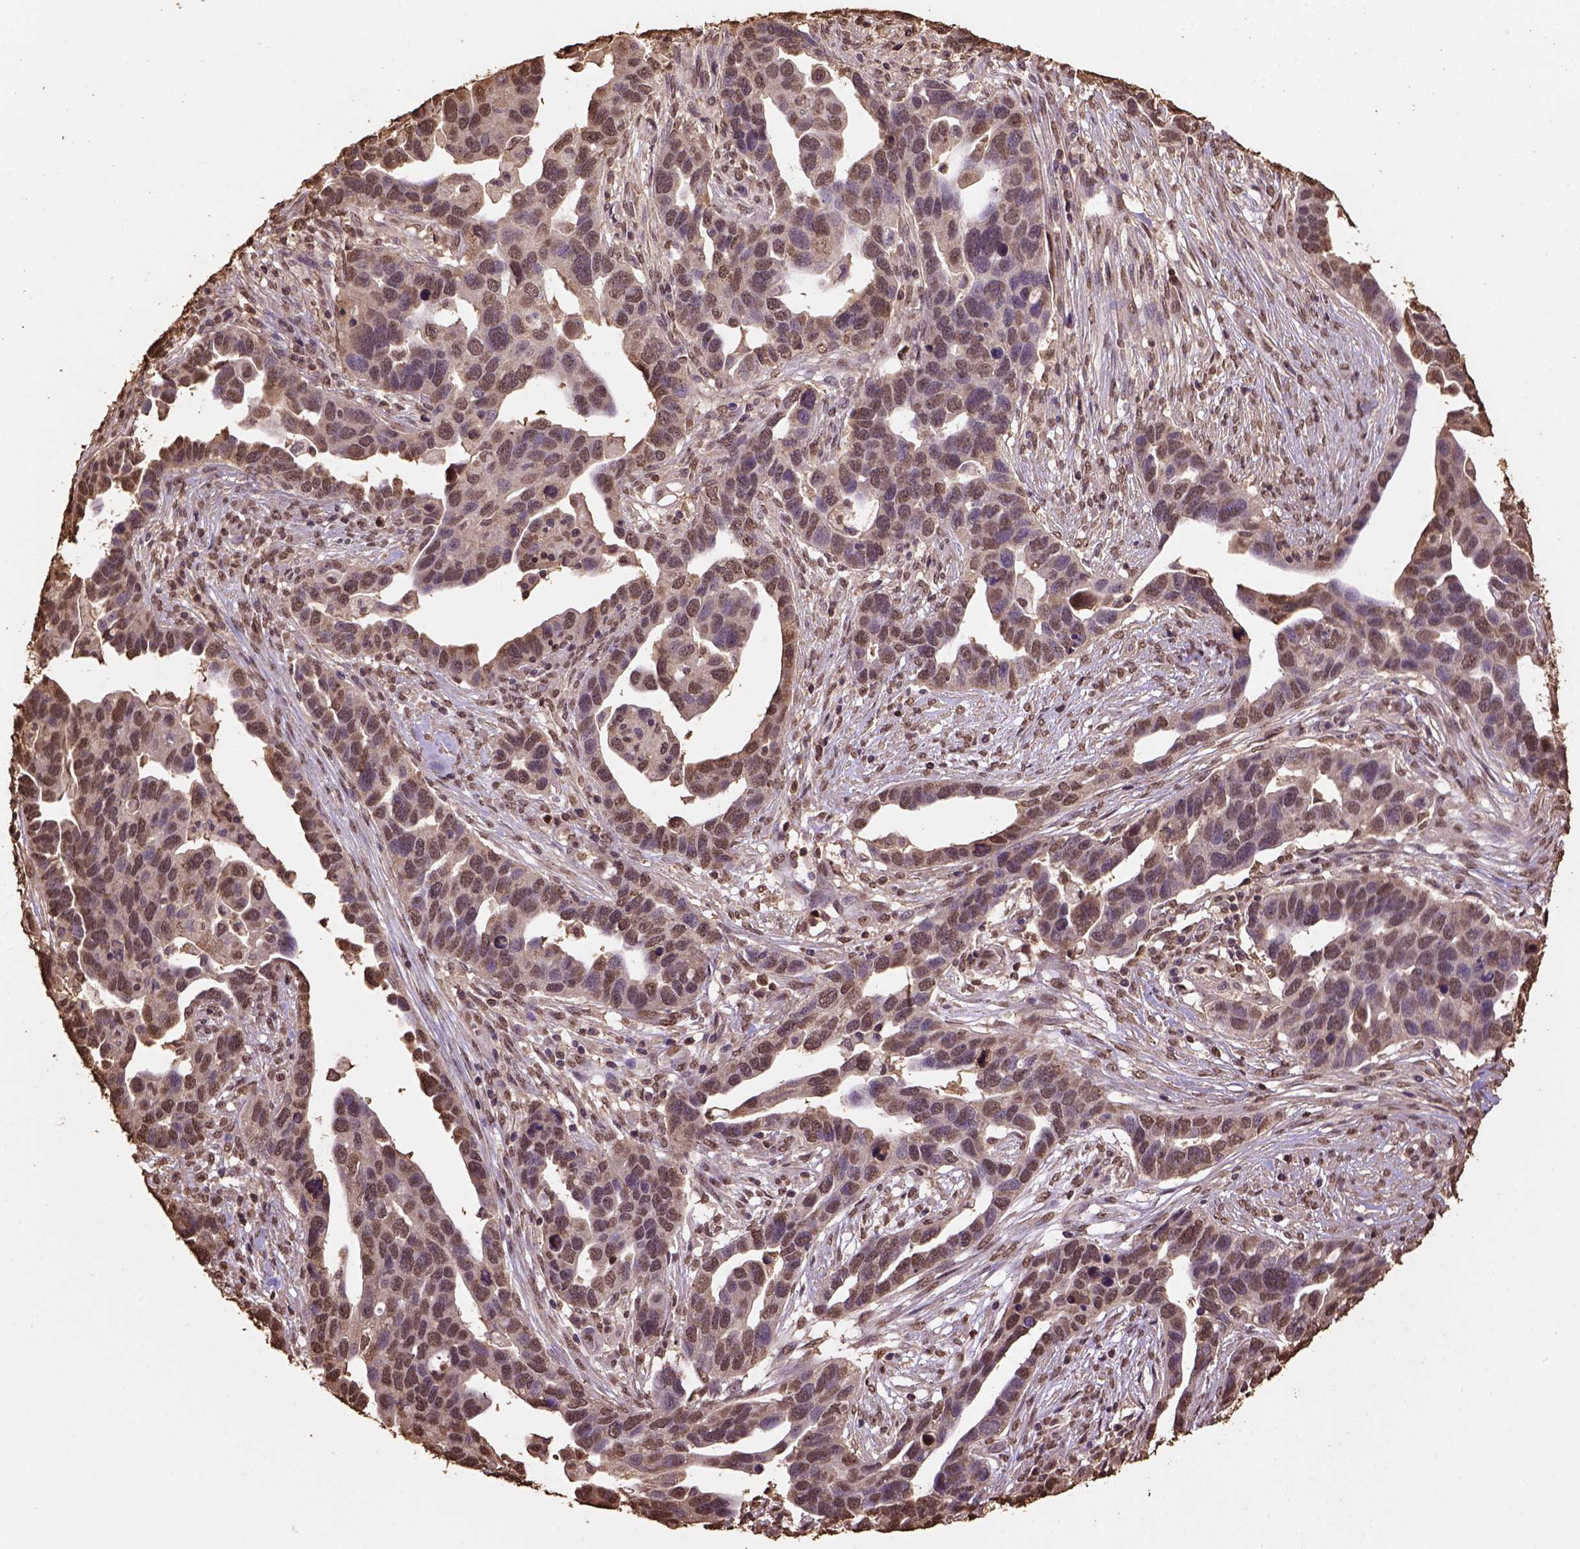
{"staining": {"intensity": "moderate", "quantity": ">75%", "location": "cytoplasmic/membranous"}, "tissue": "ovarian cancer", "cell_type": "Tumor cells", "image_type": "cancer", "snomed": [{"axis": "morphology", "description": "Cystadenocarcinoma, serous, NOS"}, {"axis": "topography", "description": "Ovary"}], "caption": "This is a photomicrograph of immunohistochemistry (IHC) staining of serous cystadenocarcinoma (ovarian), which shows moderate expression in the cytoplasmic/membranous of tumor cells.", "gene": "CSTF2T", "patient": {"sex": "female", "age": 54}}